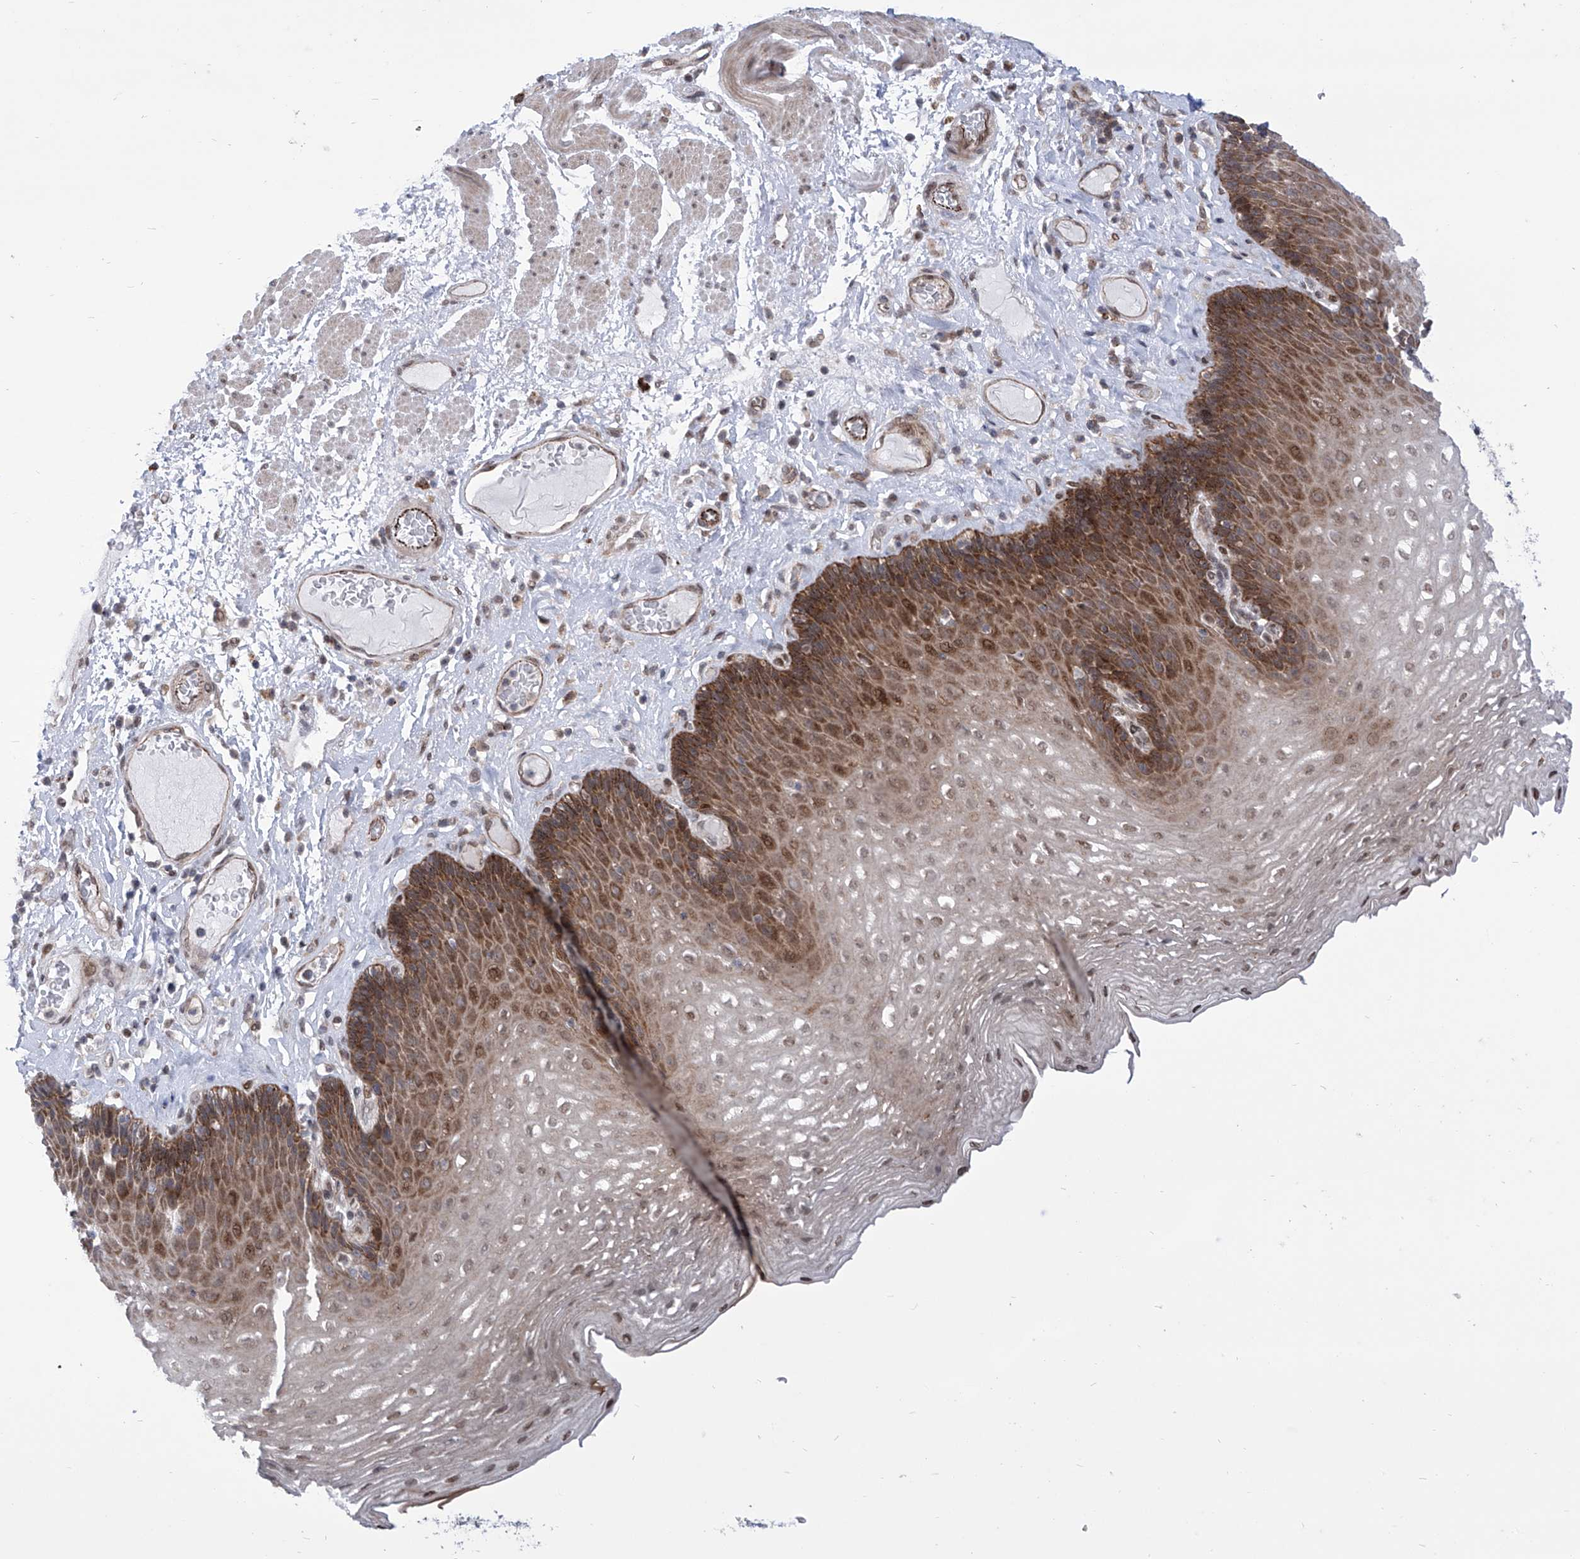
{"staining": {"intensity": "moderate", "quantity": "25%-75%", "location": "cytoplasmic/membranous,nuclear"}, "tissue": "esophagus", "cell_type": "Squamous epithelial cells", "image_type": "normal", "snomed": [{"axis": "morphology", "description": "Normal tissue, NOS"}, {"axis": "topography", "description": "Esophagus"}], "caption": "IHC (DAB) staining of benign human esophagus exhibits moderate cytoplasmic/membranous,nuclear protein staining in about 25%-75% of squamous epithelial cells. (brown staining indicates protein expression, while blue staining denotes nuclei).", "gene": "CEP290", "patient": {"sex": "female", "age": 66}}